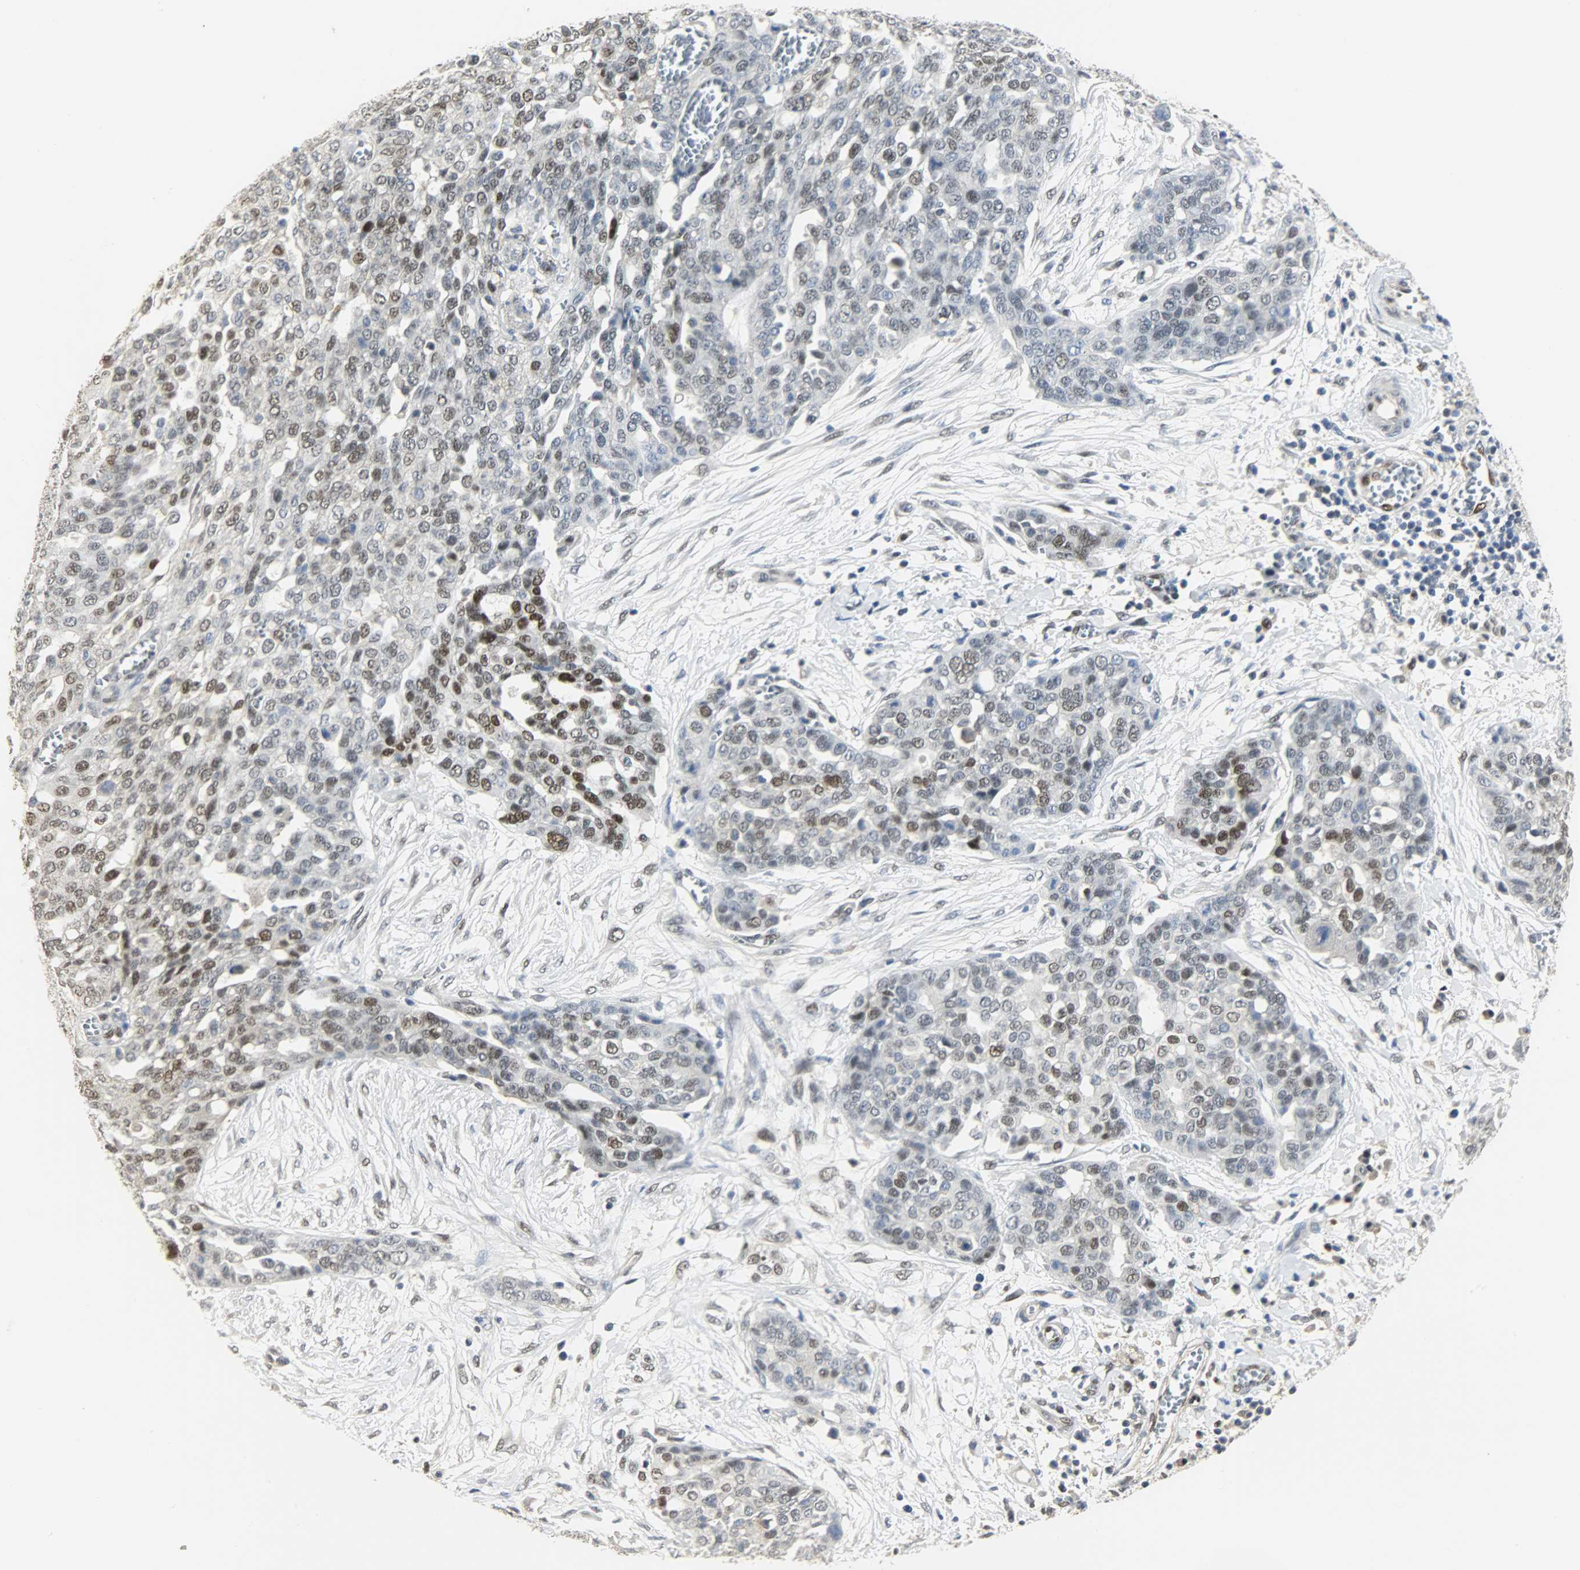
{"staining": {"intensity": "moderate", "quantity": "25%-75%", "location": "nuclear"}, "tissue": "ovarian cancer", "cell_type": "Tumor cells", "image_type": "cancer", "snomed": [{"axis": "morphology", "description": "Cystadenocarcinoma, serous, NOS"}, {"axis": "topography", "description": "Soft tissue"}, {"axis": "topography", "description": "Ovary"}], "caption": "The micrograph reveals immunohistochemical staining of ovarian cancer. There is moderate nuclear positivity is seen in approximately 25%-75% of tumor cells.", "gene": "NPEPL1", "patient": {"sex": "female", "age": 57}}